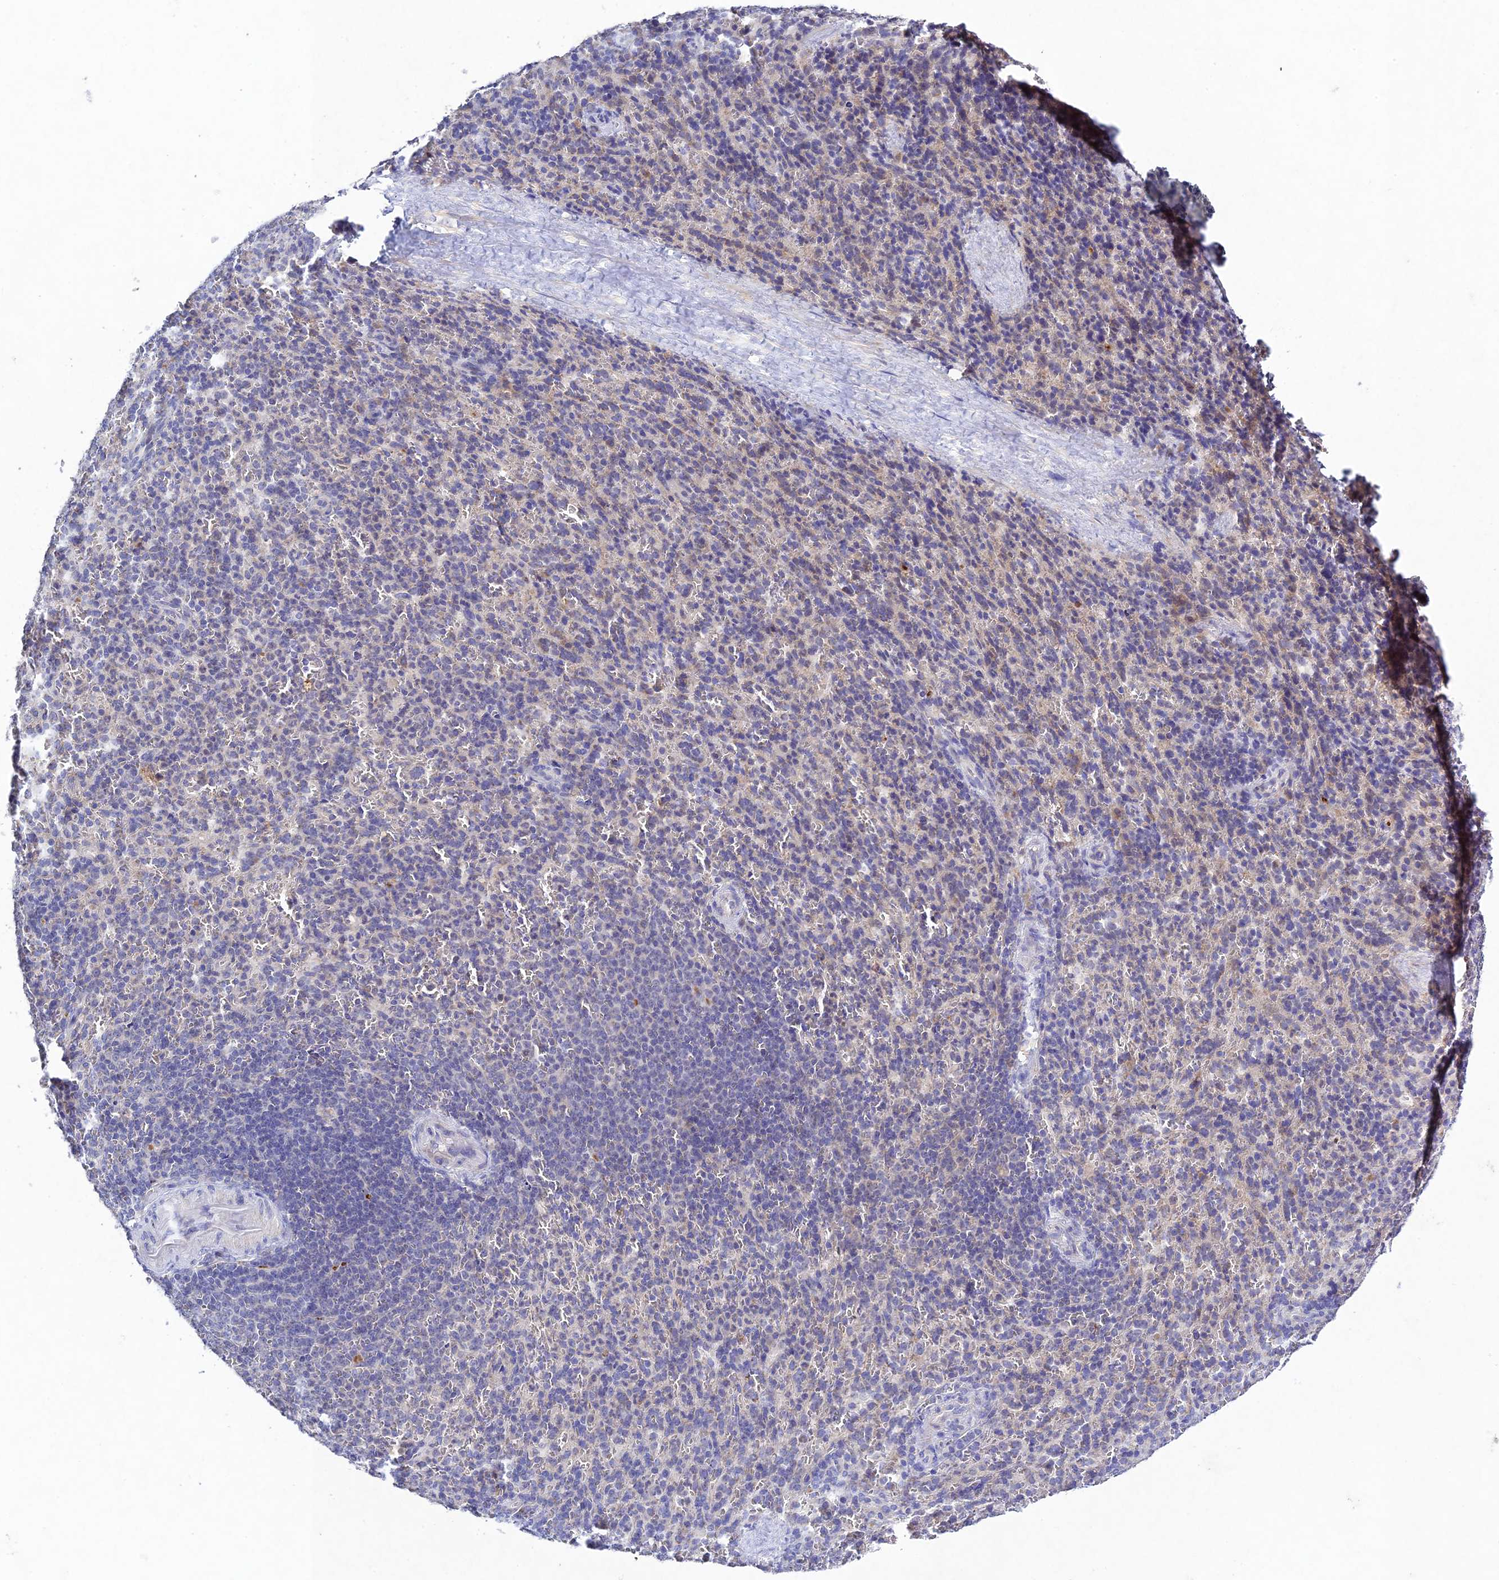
{"staining": {"intensity": "negative", "quantity": "none", "location": "none"}, "tissue": "spleen", "cell_type": "Cells in red pulp", "image_type": "normal", "snomed": [{"axis": "morphology", "description": "Normal tissue, NOS"}, {"axis": "topography", "description": "Spleen"}], "caption": "A high-resolution image shows immunohistochemistry staining of normal spleen, which demonstrates no significant positivity in cells in red pulp.", "gene": "CHST5", "patient": {"sex": "female", "age": 21}}